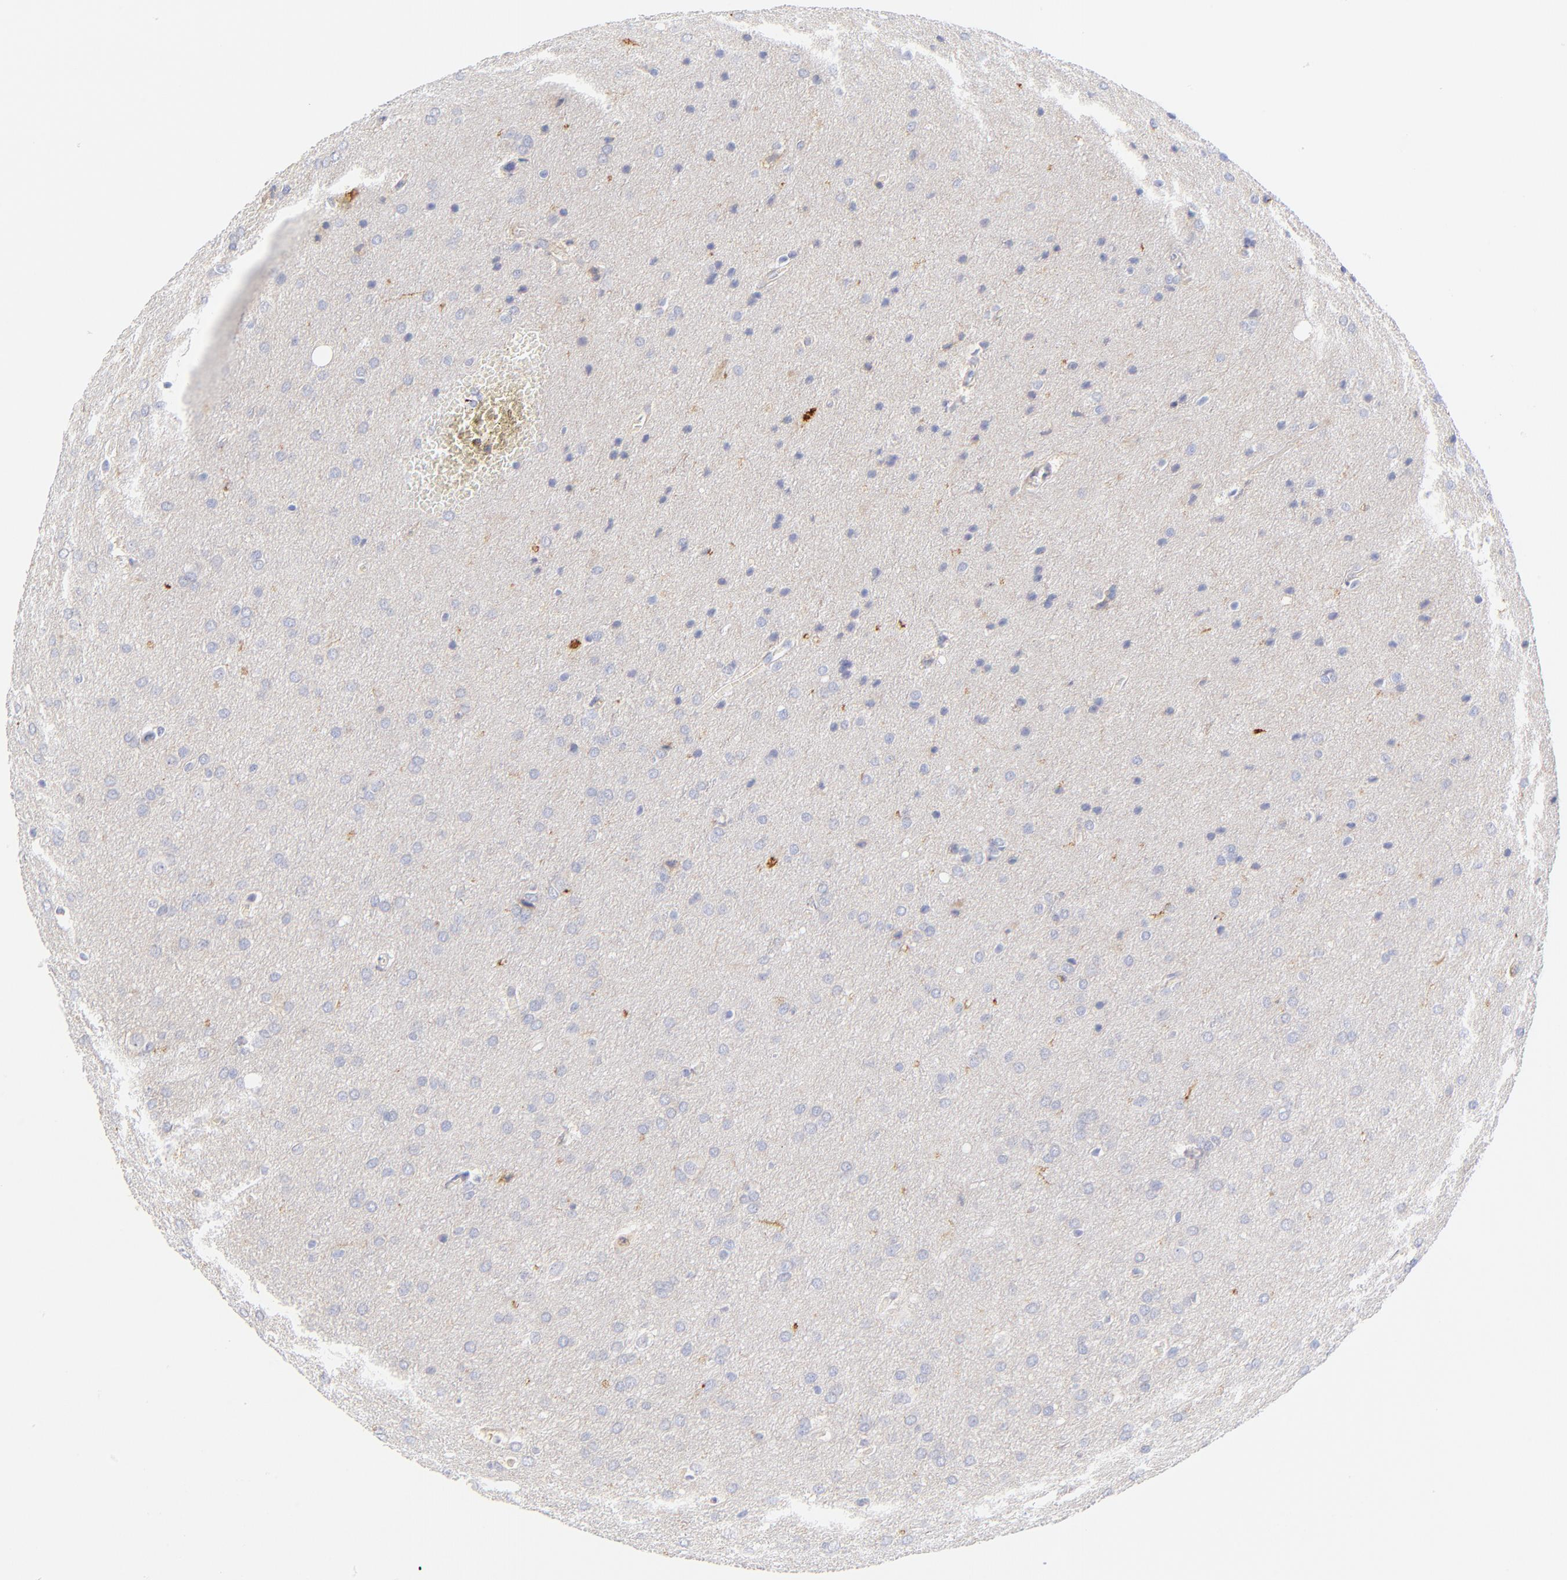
{"staining": {"intensity": "negative", "quantity": "none", "location": "none"}, "tissue": "glioma", "cell_type": "Tumor cells", "image_type": "cancer", "snomed": [{"axis": "morphology", "description": "Glioma, malignant, Low grade"}, {"axis": "topography", "description": "Brain"}], "caption": "This is an immunohistochemistry (IHC) photomicrograph of malignant low-grade glioma. There is no staining in tumor cells.", "gene": "MDGA2", "patient": {"sex": "female", "age": 32}}